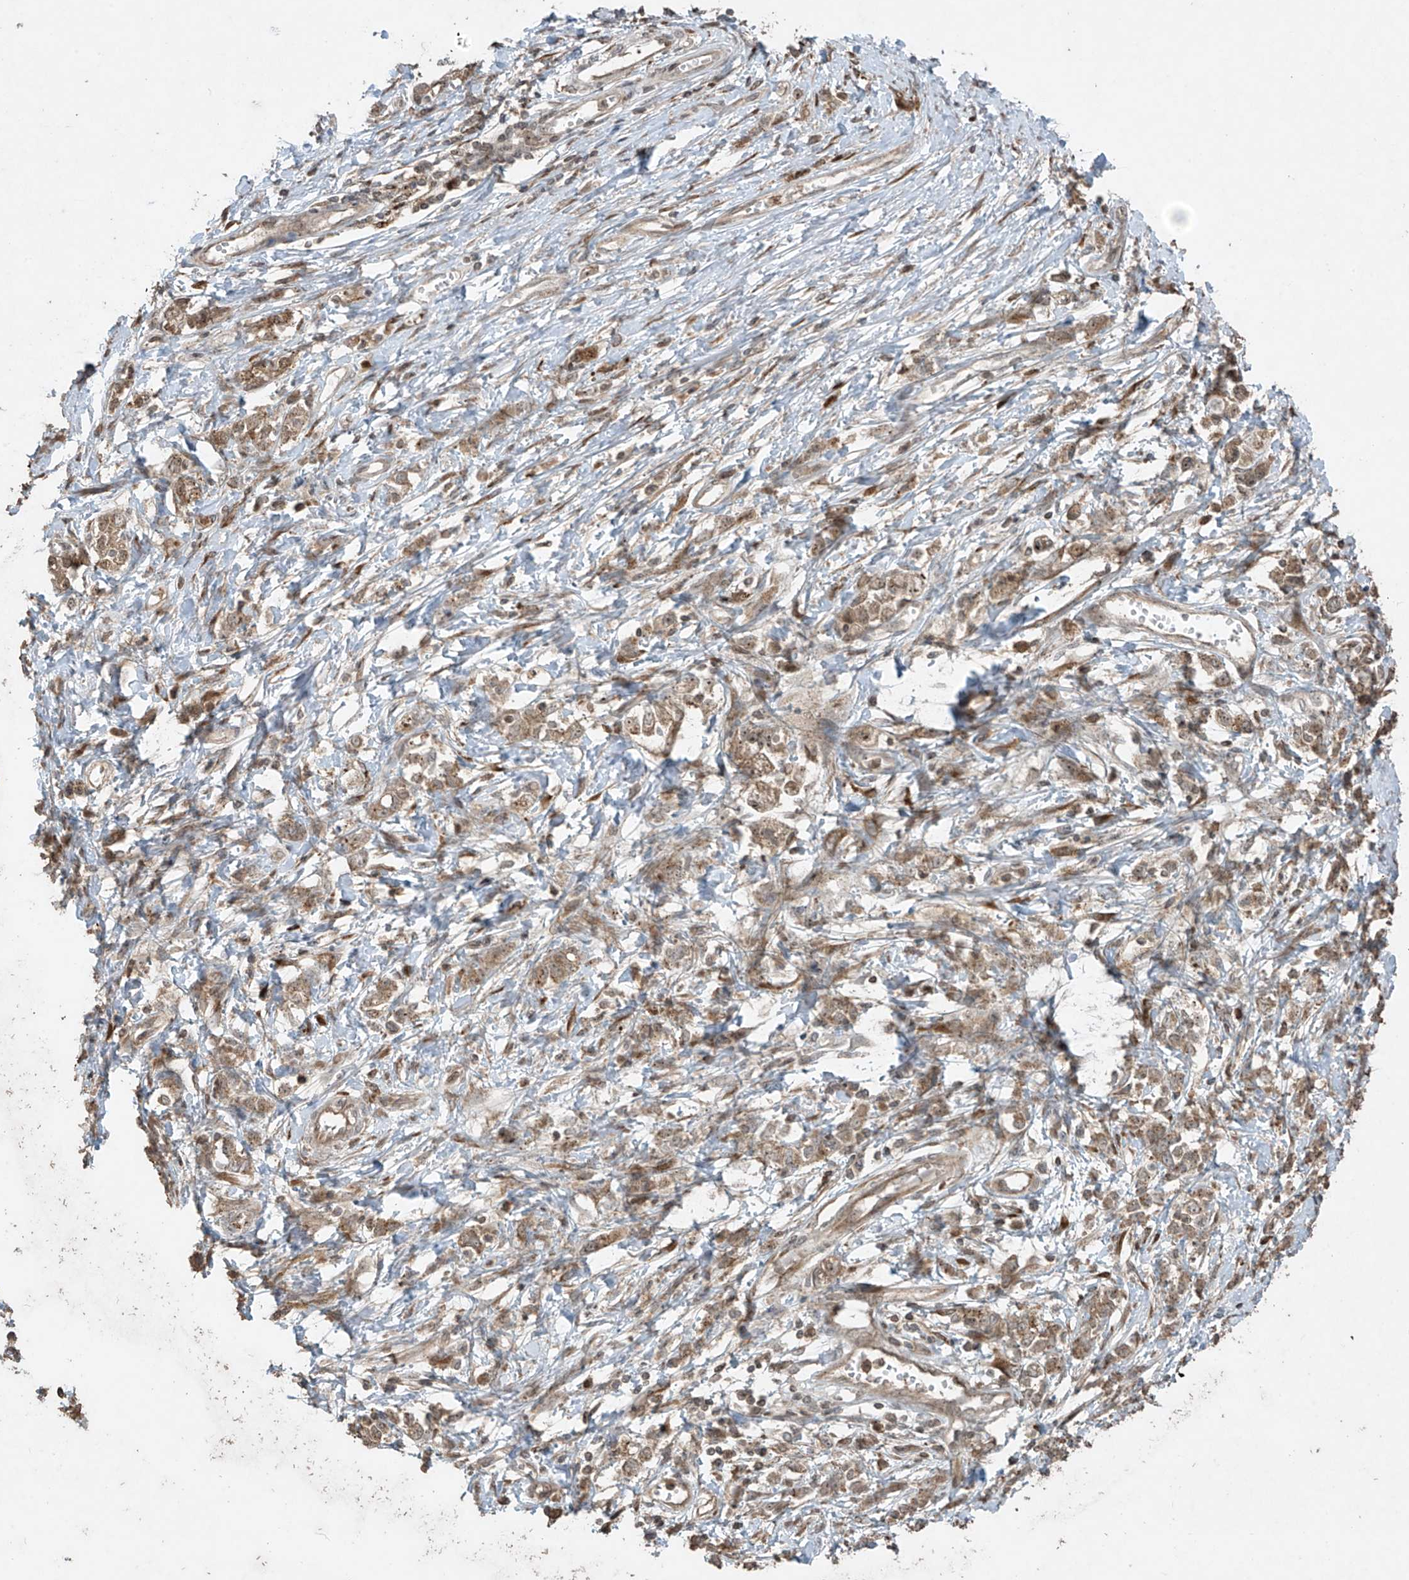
{"staining": {"intensity": "moderate", "quantity": ">75%", "location": "cytoplasmic/membranous"}, "tissue": "stomach cancer", "cell_type": "Tumor cells", "image_type": "cancer", "snomed": [{"axis": "morphology", "description": "Adenocarcinoma, NOS"}, {"axis": "topography", "description": "Stomach"}], "caption": "Adenocarcinoma (stomach) stained with IHC shows moderate cytoplasmic/membranous positivity in approximately >75% of tumor cells.", "gene": "PGPEP1", "patient": {"sex": "female", "age": 76}}